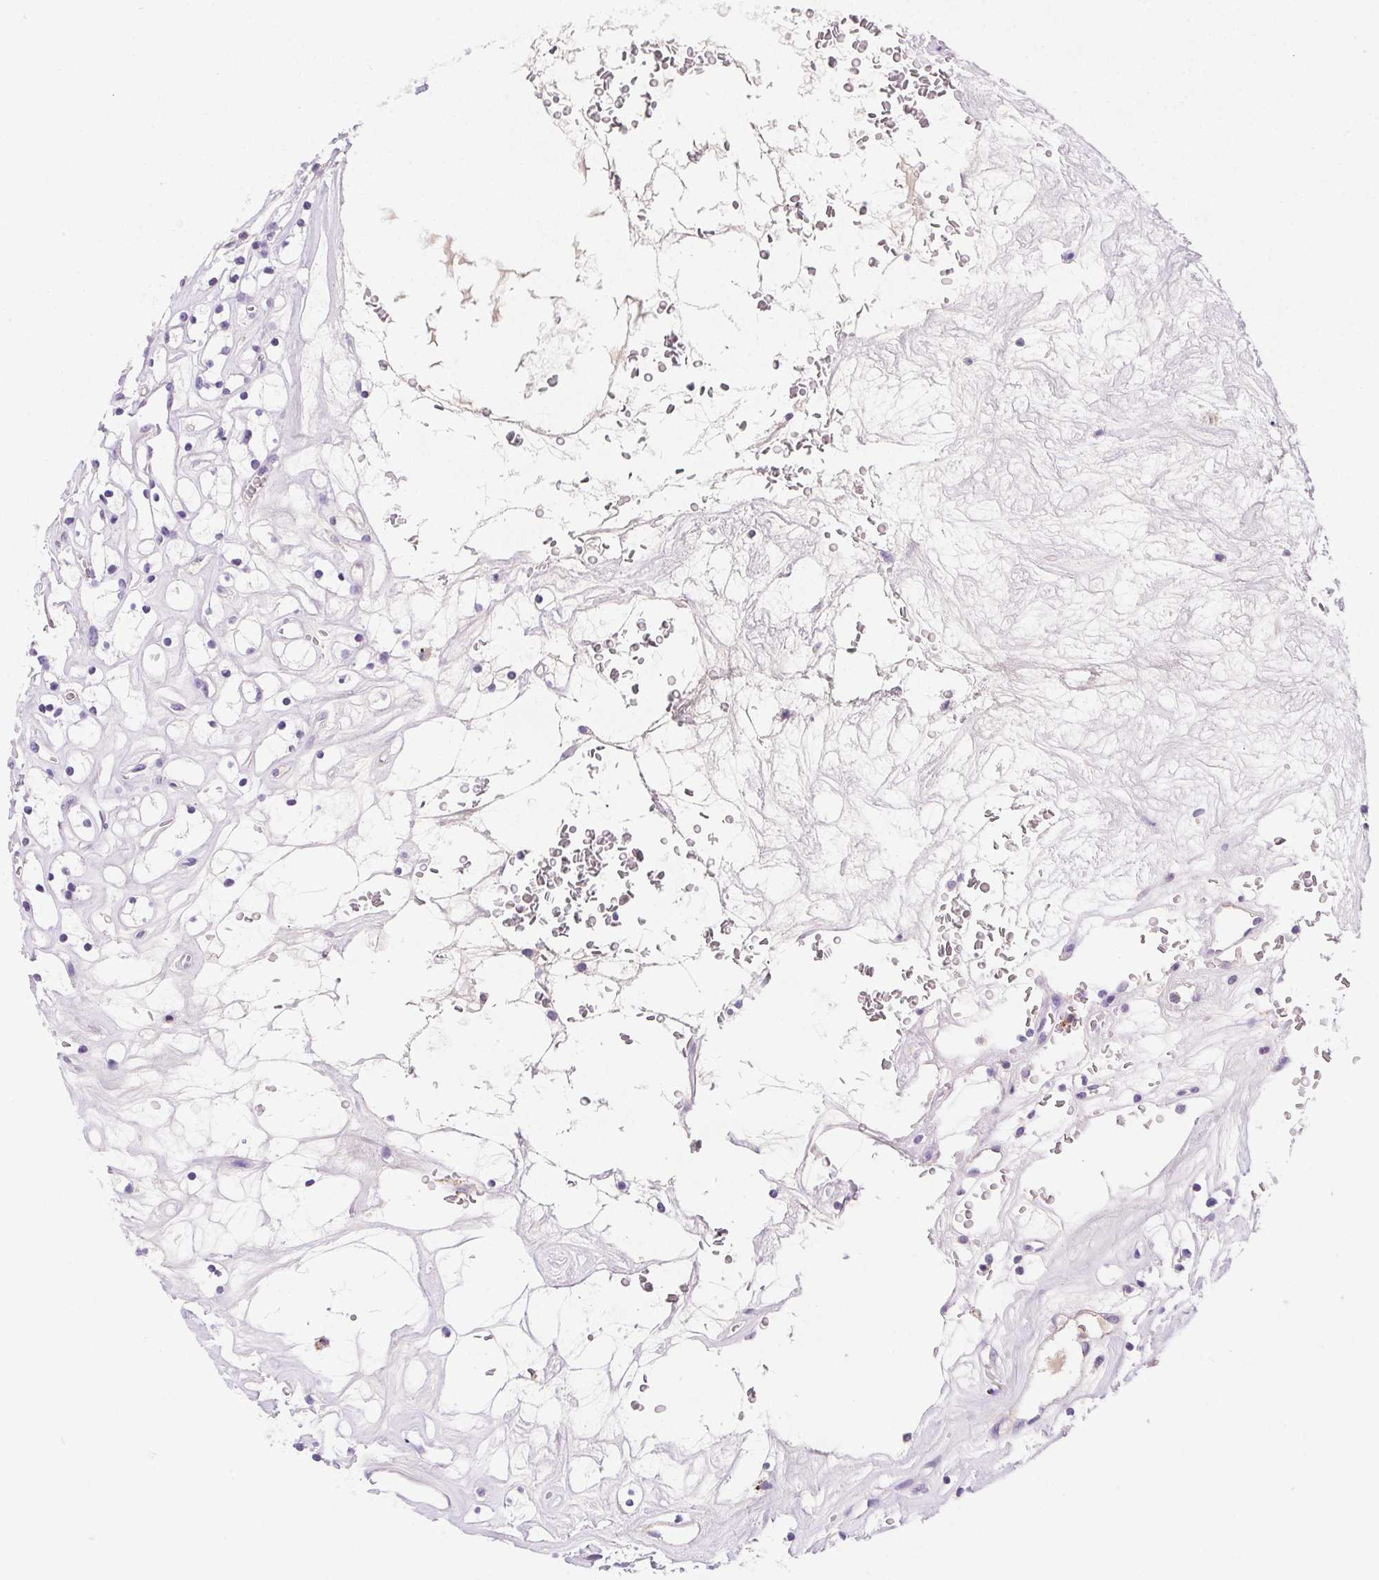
{"staining": {"intensity": "negative", "quantity": "none", "location": "none"}, "tissue": "renal cancer", "cell_type": "Tumor cells", "image_type": "cancer", "snomed": [{"axis": "morphology", "description": "Adenocarcinoma, NOS"}, {"axis": "topography", "description": "Kidney"}], "caption": "Image shows no protein staining in tumor cells of renal adenocarcinoma tissue. (DAB (3,3'-diaminobenzidine) IHC visualized using brightfield microscopy, high magnification).", "gene": "SSTR4", "patient": {"sex": "female", "age": 64}}